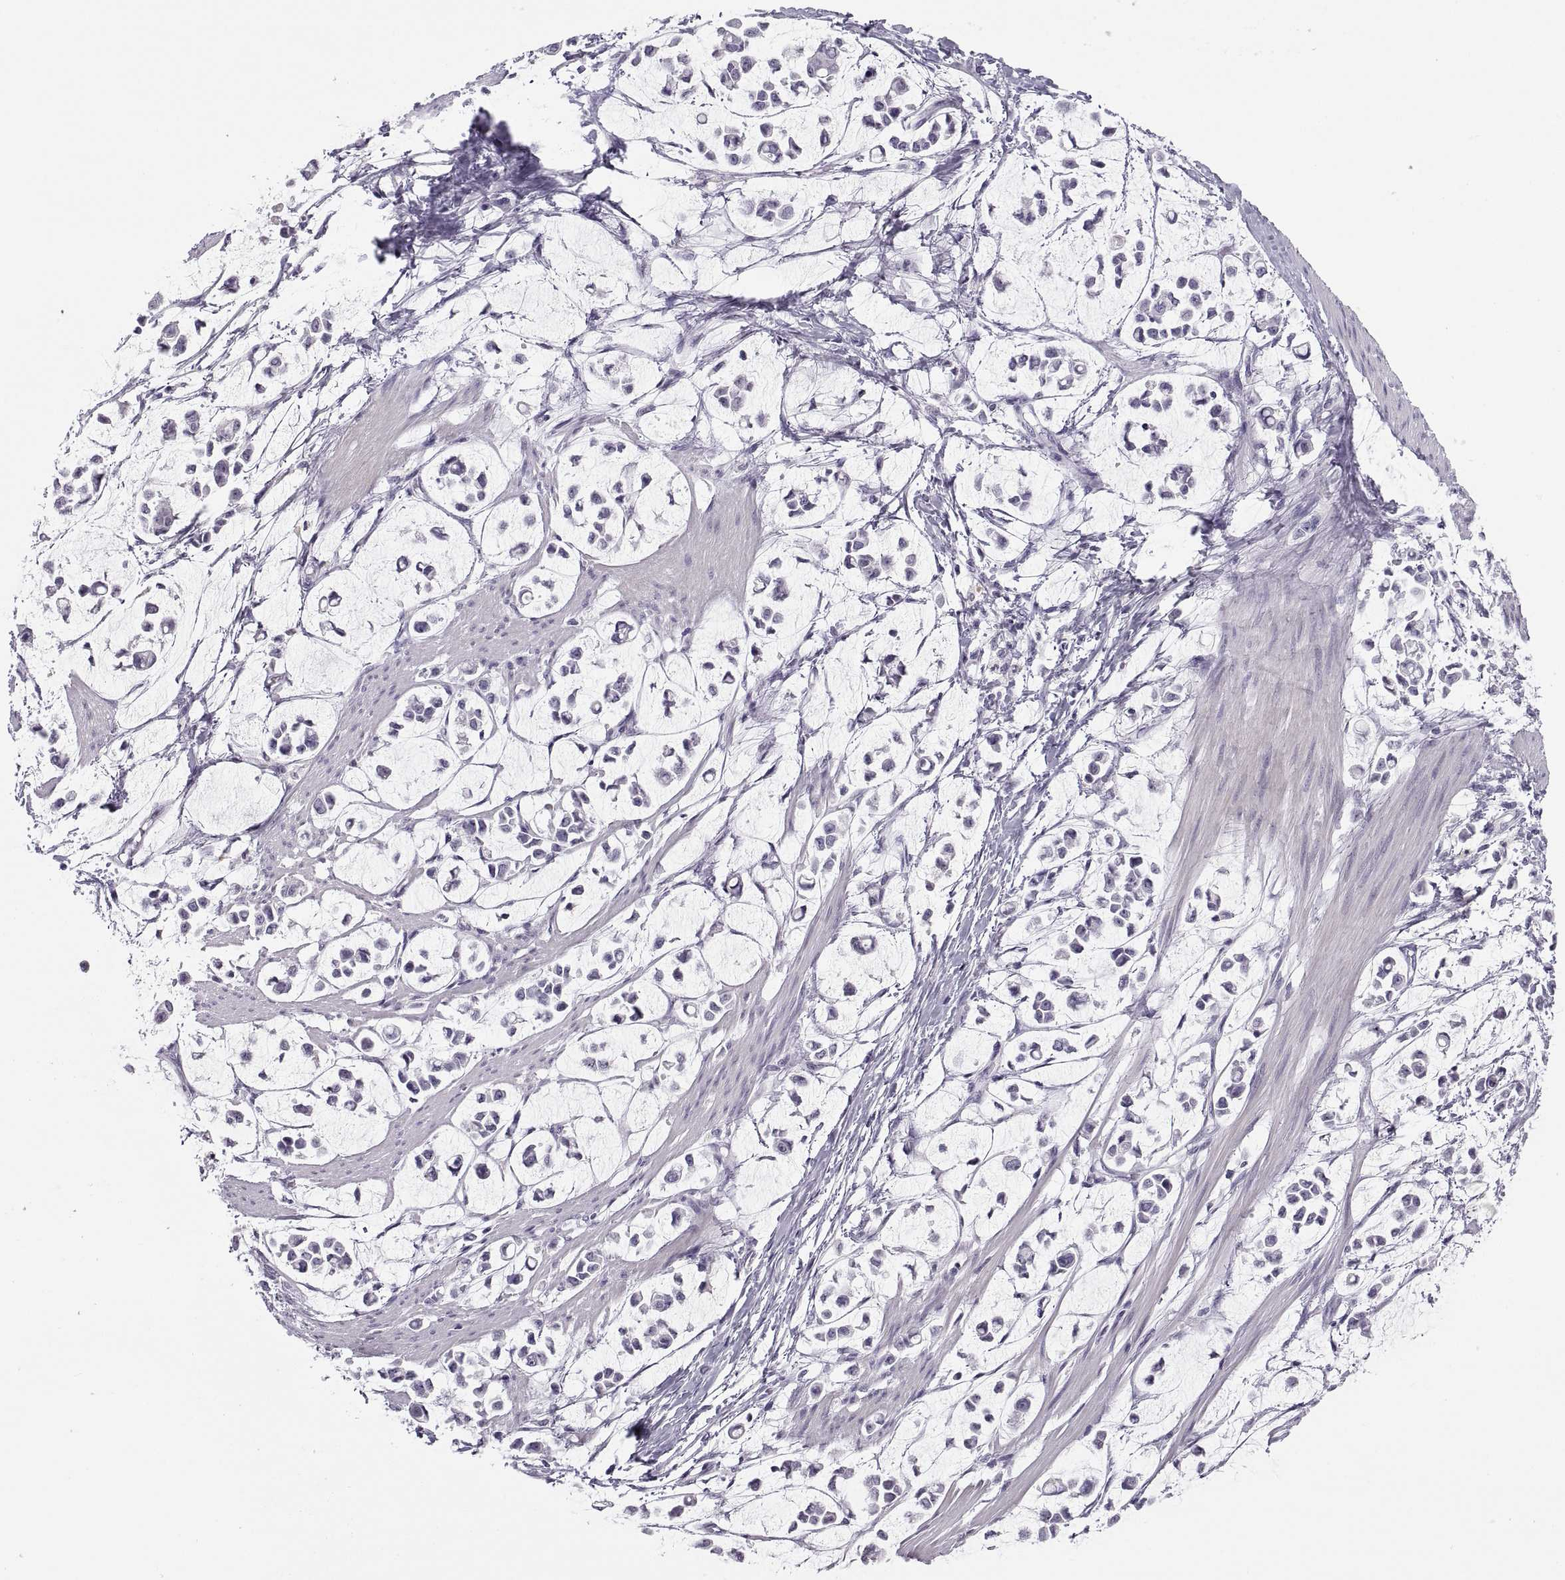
{"staining": {"intensity": "negative", "quantity": "none", "location": "none"}, "tissue": "stomach cancer", "cell_type": "Tumor cells", "image_type": "cancer", "snomed": [{"axis": "morphology", "description": "Adenocarcinoma, NOS"}, {"axis": "topography", "description": "Stomach"}], "caption": "Immunohistochemistry image of human stomach cancer (adenocarcinoma) stained for a protein (brown), which shows no expression in tumor cells. (DAB immunohistochemistry (IHC) visualized using brightfield microscopy, high magnification).", "gene": "C3orf22", "patient": {"sex": "male", "age": 82}}